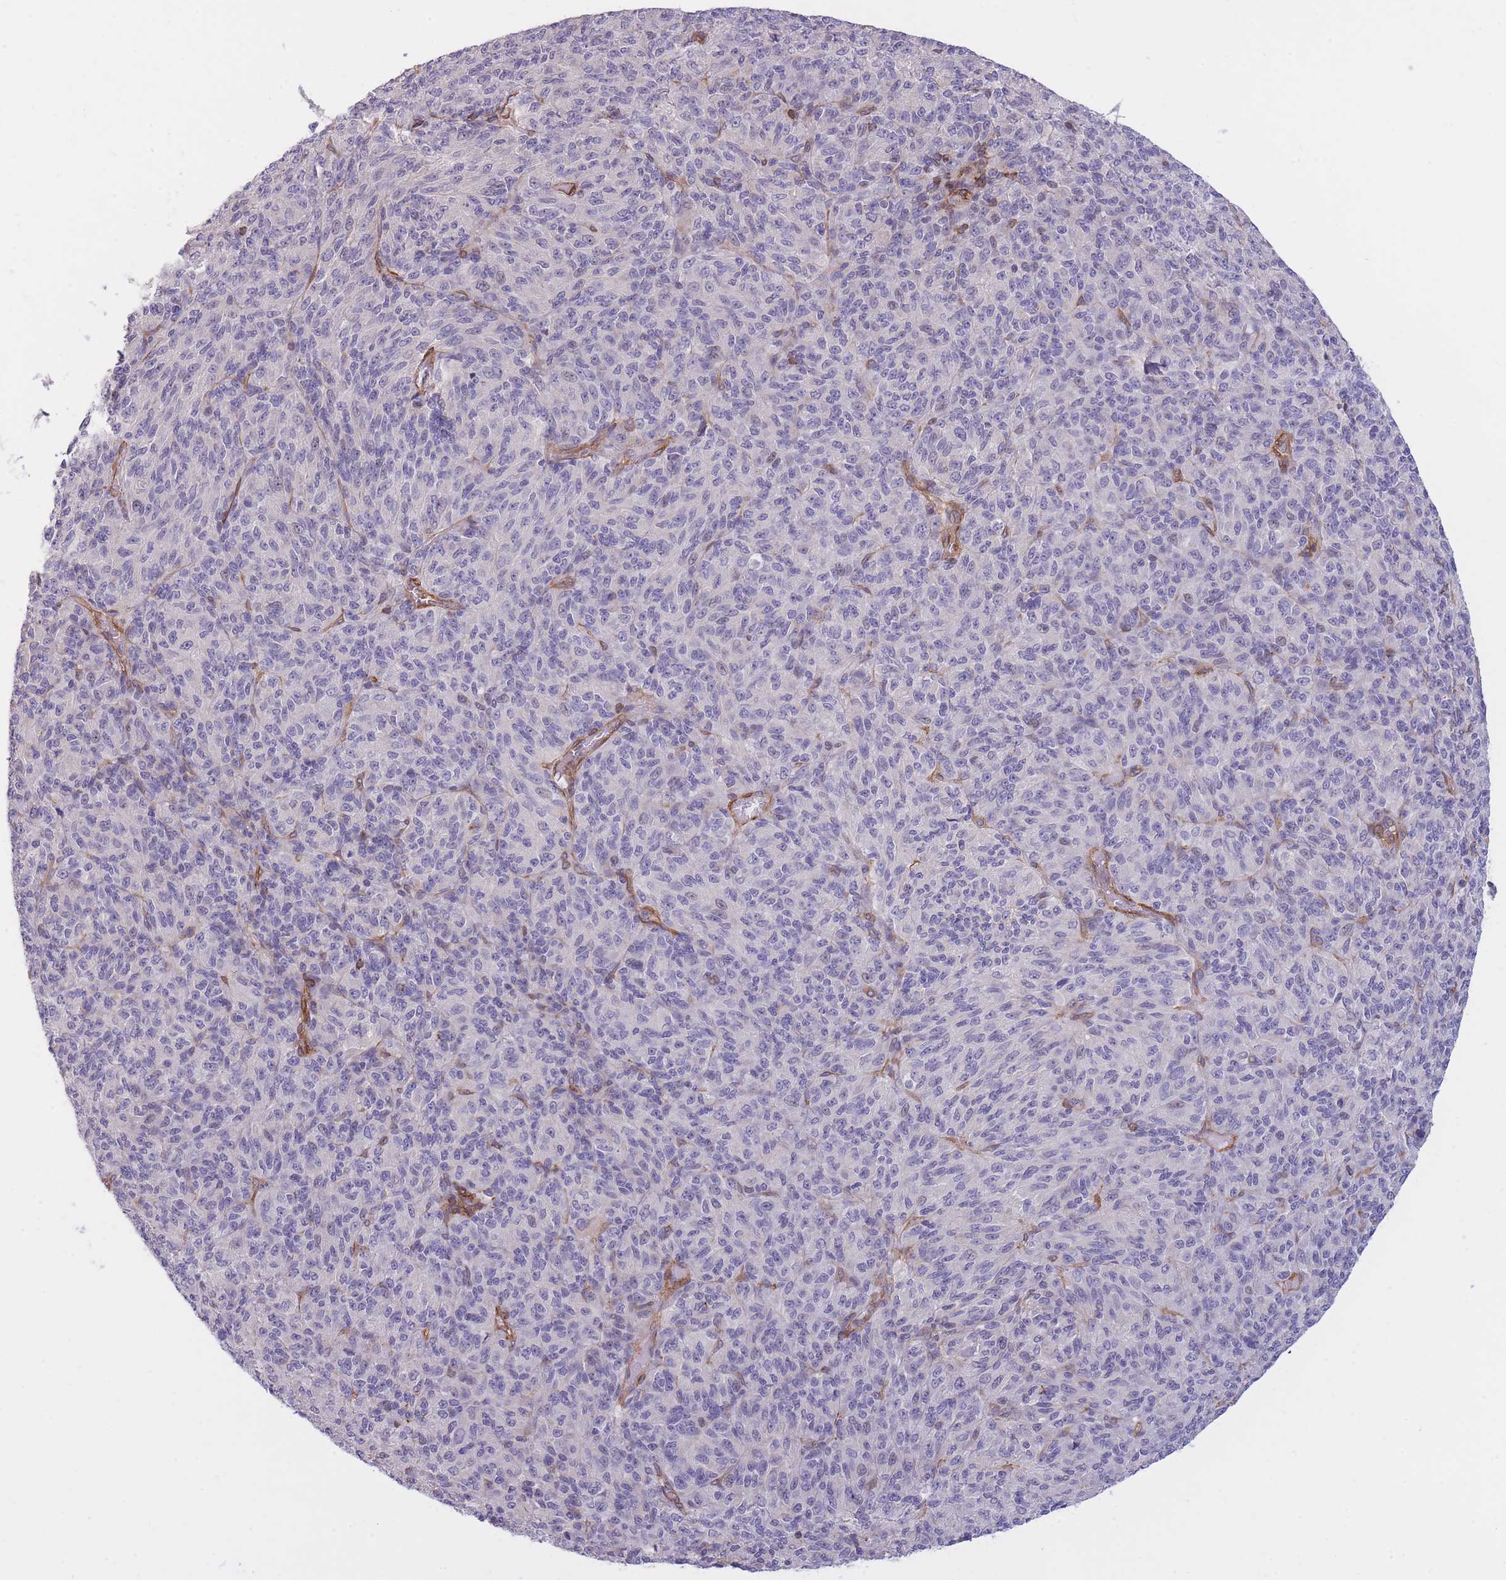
{"staining": {"intensity": "negative", "quantity": "none", "location": "none"}, "tissue": "melanoma", "cell_type": "Tumor cells", "image_type": "cancer", "snomed": [{"axis": "morphology", "description": "Malignant melanoma, Metastatic site"}, {"axis": "topography", "description": "Brain"}], "caption": "The IHC photomicrograph has no significant expression in tumor cells of malignant melanoma (metastatic site) tissue. (DAB IHC visualized using brightfield microscopy, high magnification).", "gene": "CDC25B", "patient": {"sex": "female", "age": 56}}